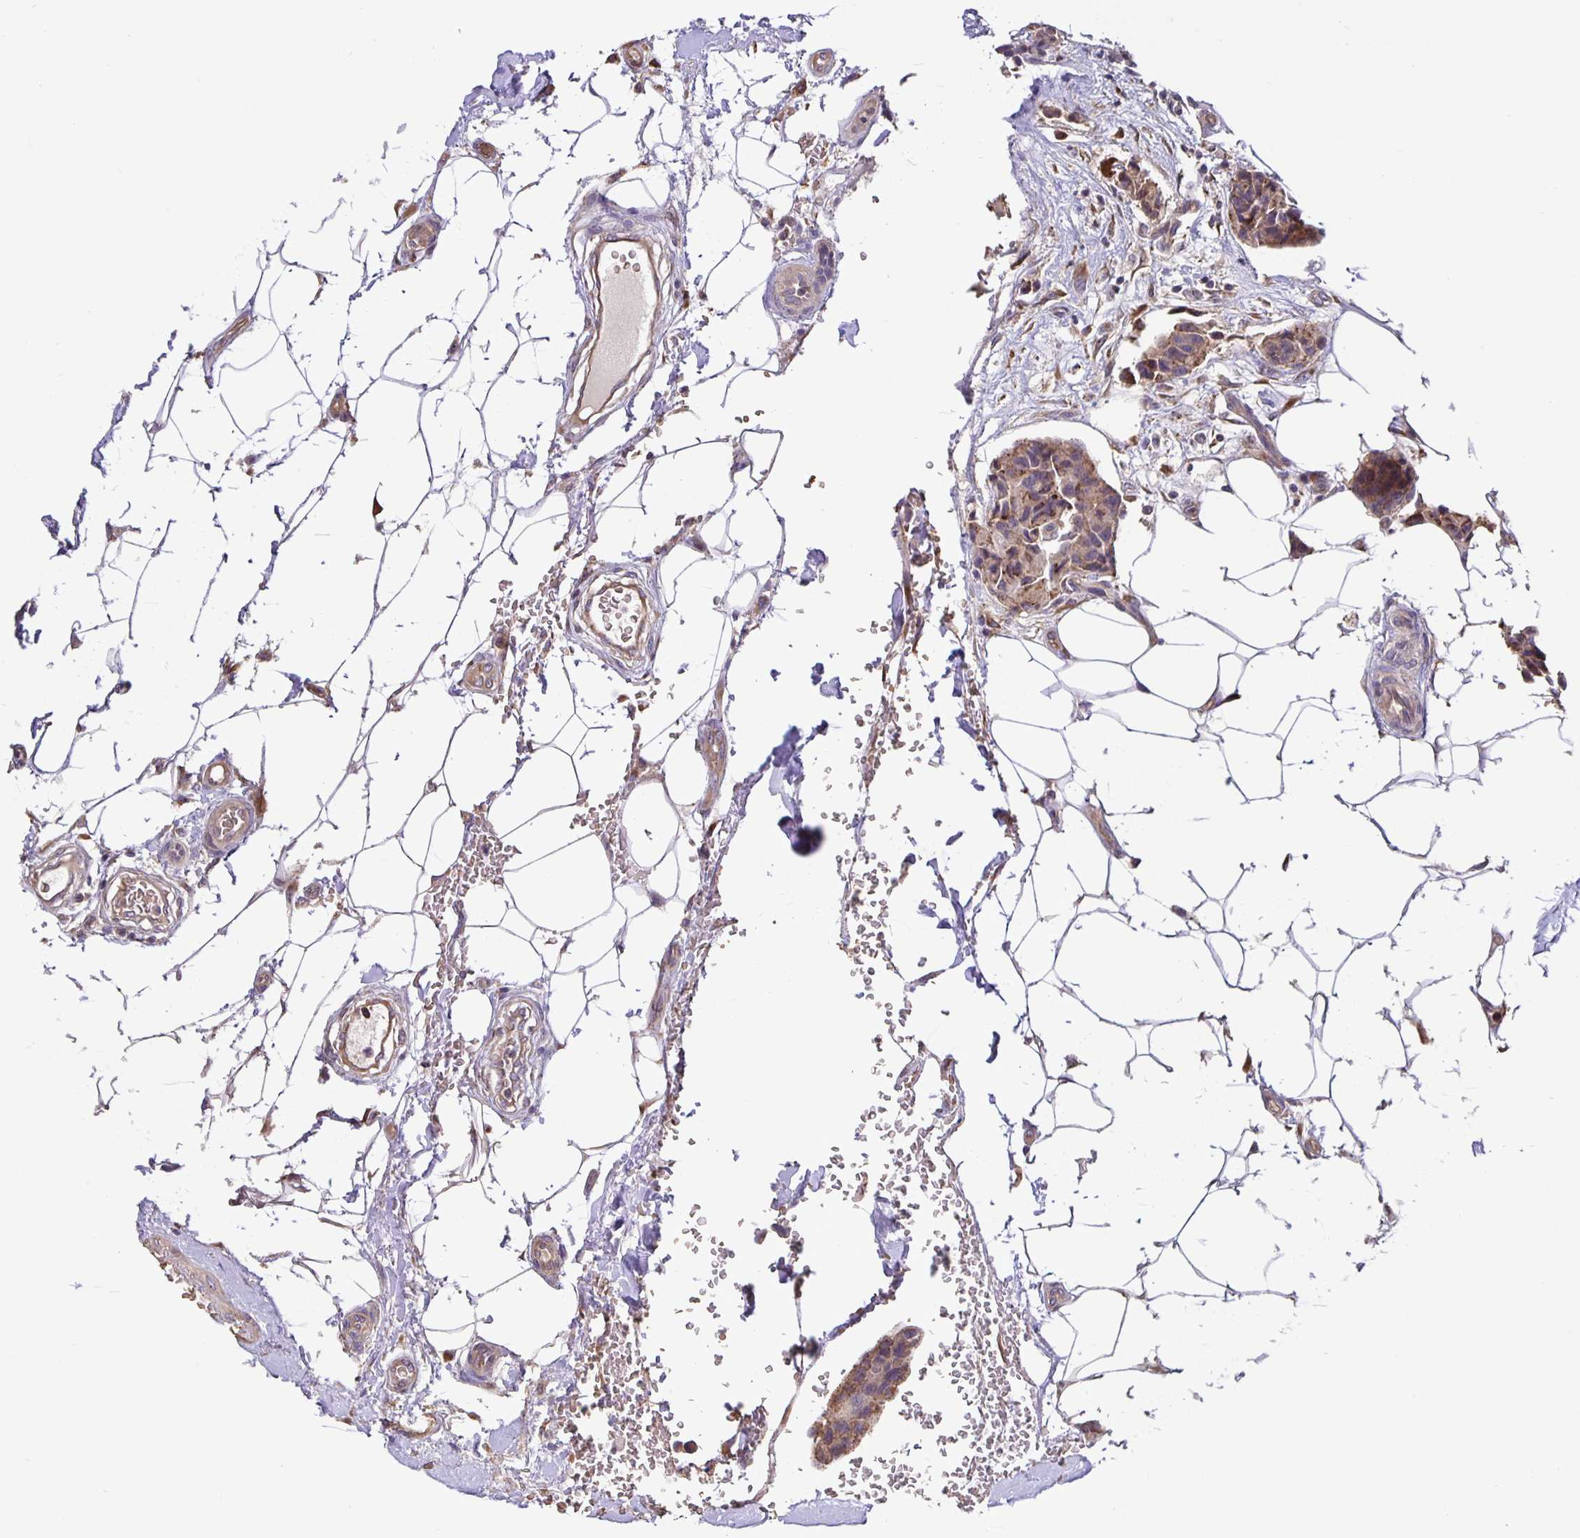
{"staining": {"intensity": "moderate", "quantity": ">75%", "location": "cytoplasmic/membranous"}, "tissue": "breast cancer", "cell_type": "Tumor cells", "image_type": "cancer", "snomed": [{"axis": "morphology", "description": "Duct carcinoma"}, {"axis": "topography", "description": "Breast"}, {"axis": "topography", "description": "Lymph node"}], "caption": "Breast infiltrating ductal carcinoma tissue reveals moderate cytoplasmic/membranous staining in about >75% of tumor cells, visualized by immunohistochemistry. (IHC, brightfield microscopy, high magnification).", "gene": "TMEM71", "patient": {"sex": "female", "age": 80}}